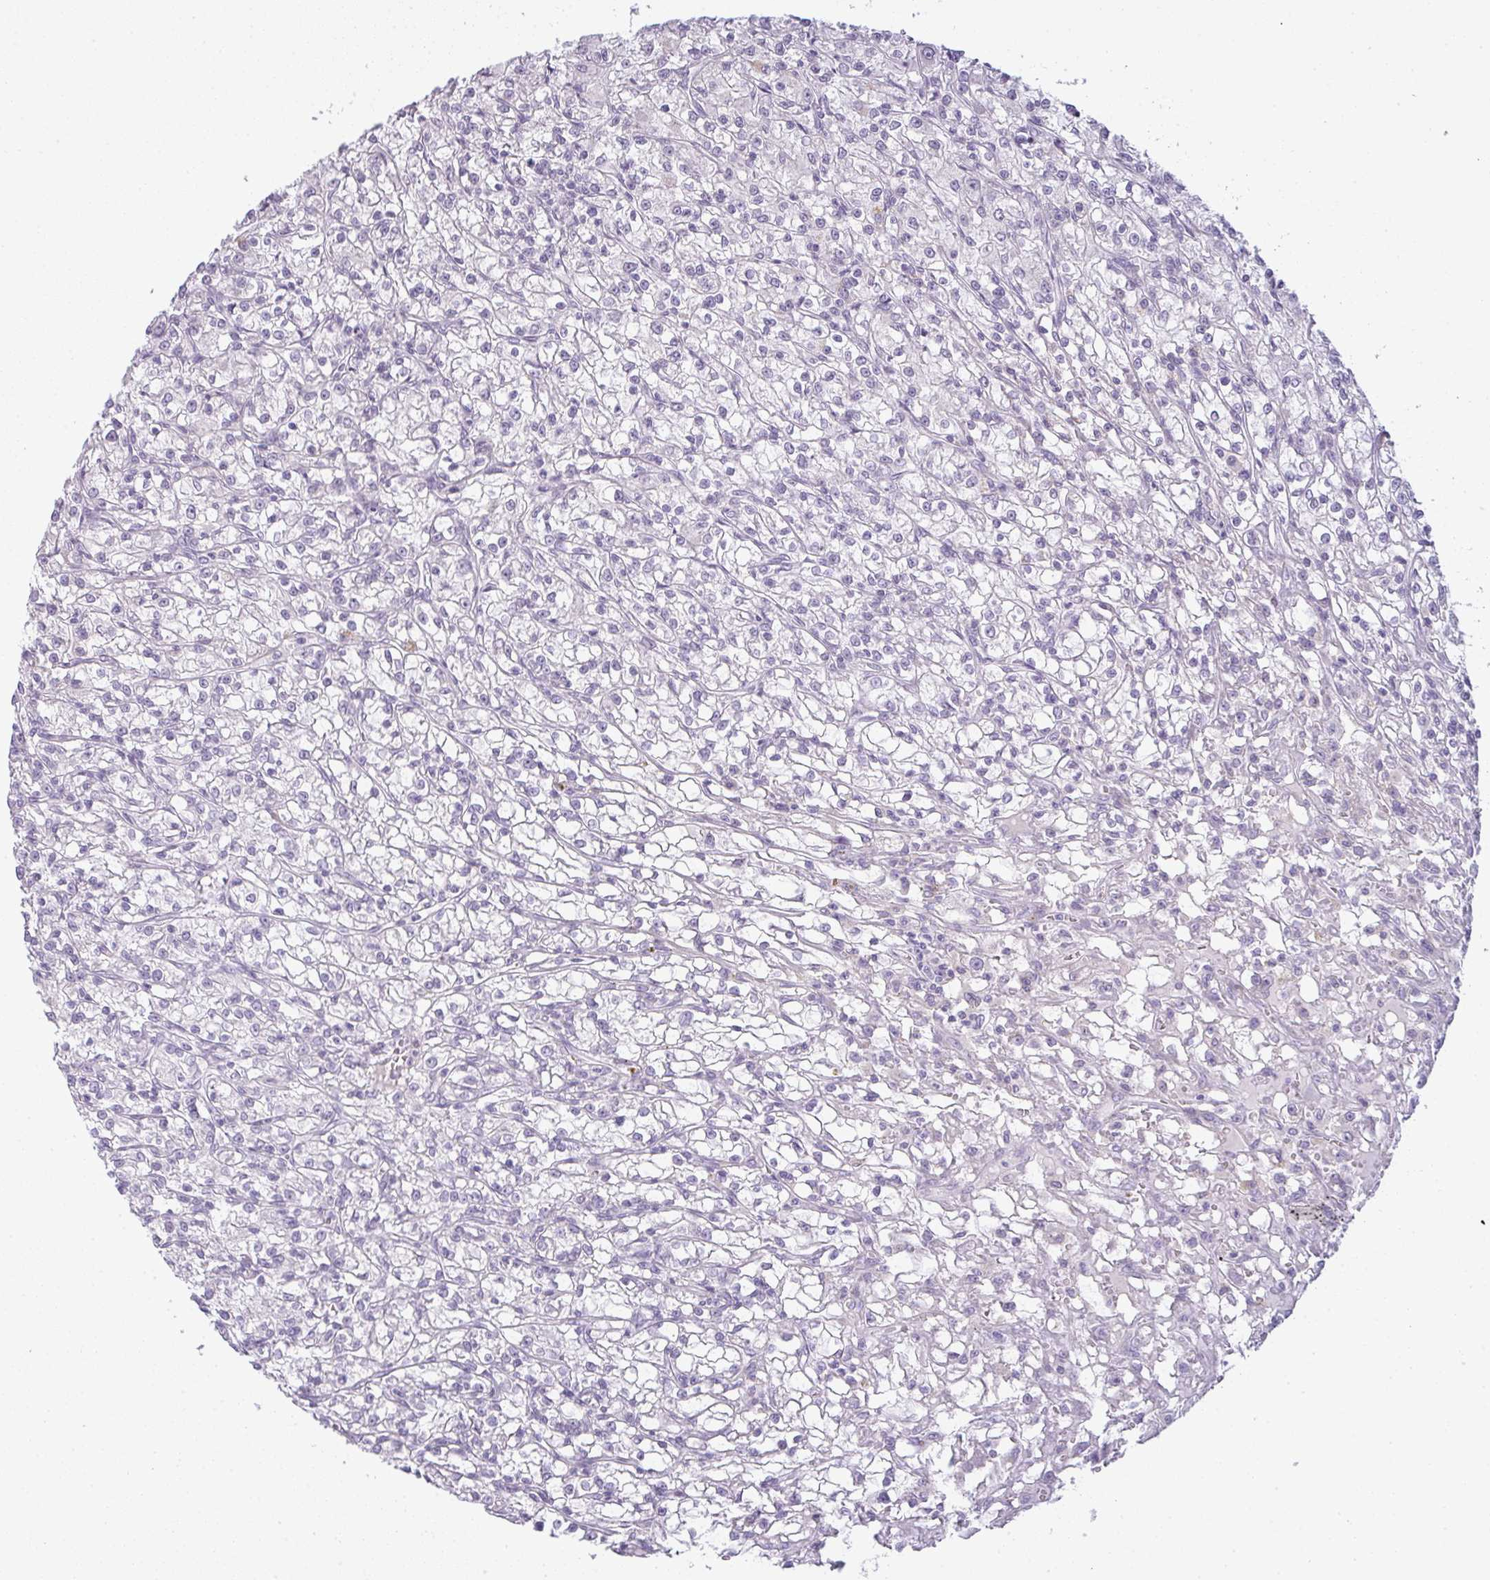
{"staining": {"intensity": "negative", "quantity": "none", "location": "none"}, "tissue": "renal cancer", "cell_type": "Tumor cells", "image_type": "cancer", "snomed": [{"axis": "morphology", "description": "Adenocarcinoma, NOS"}, {"axis": "topography", "description": "Kidney"}], "caption": "Tumor cells show no significant positivity in renal cancer. Nuclei are stained in blue.", "gene": "SIRPB2", "patient": {"sex": "female", "age": 59}}